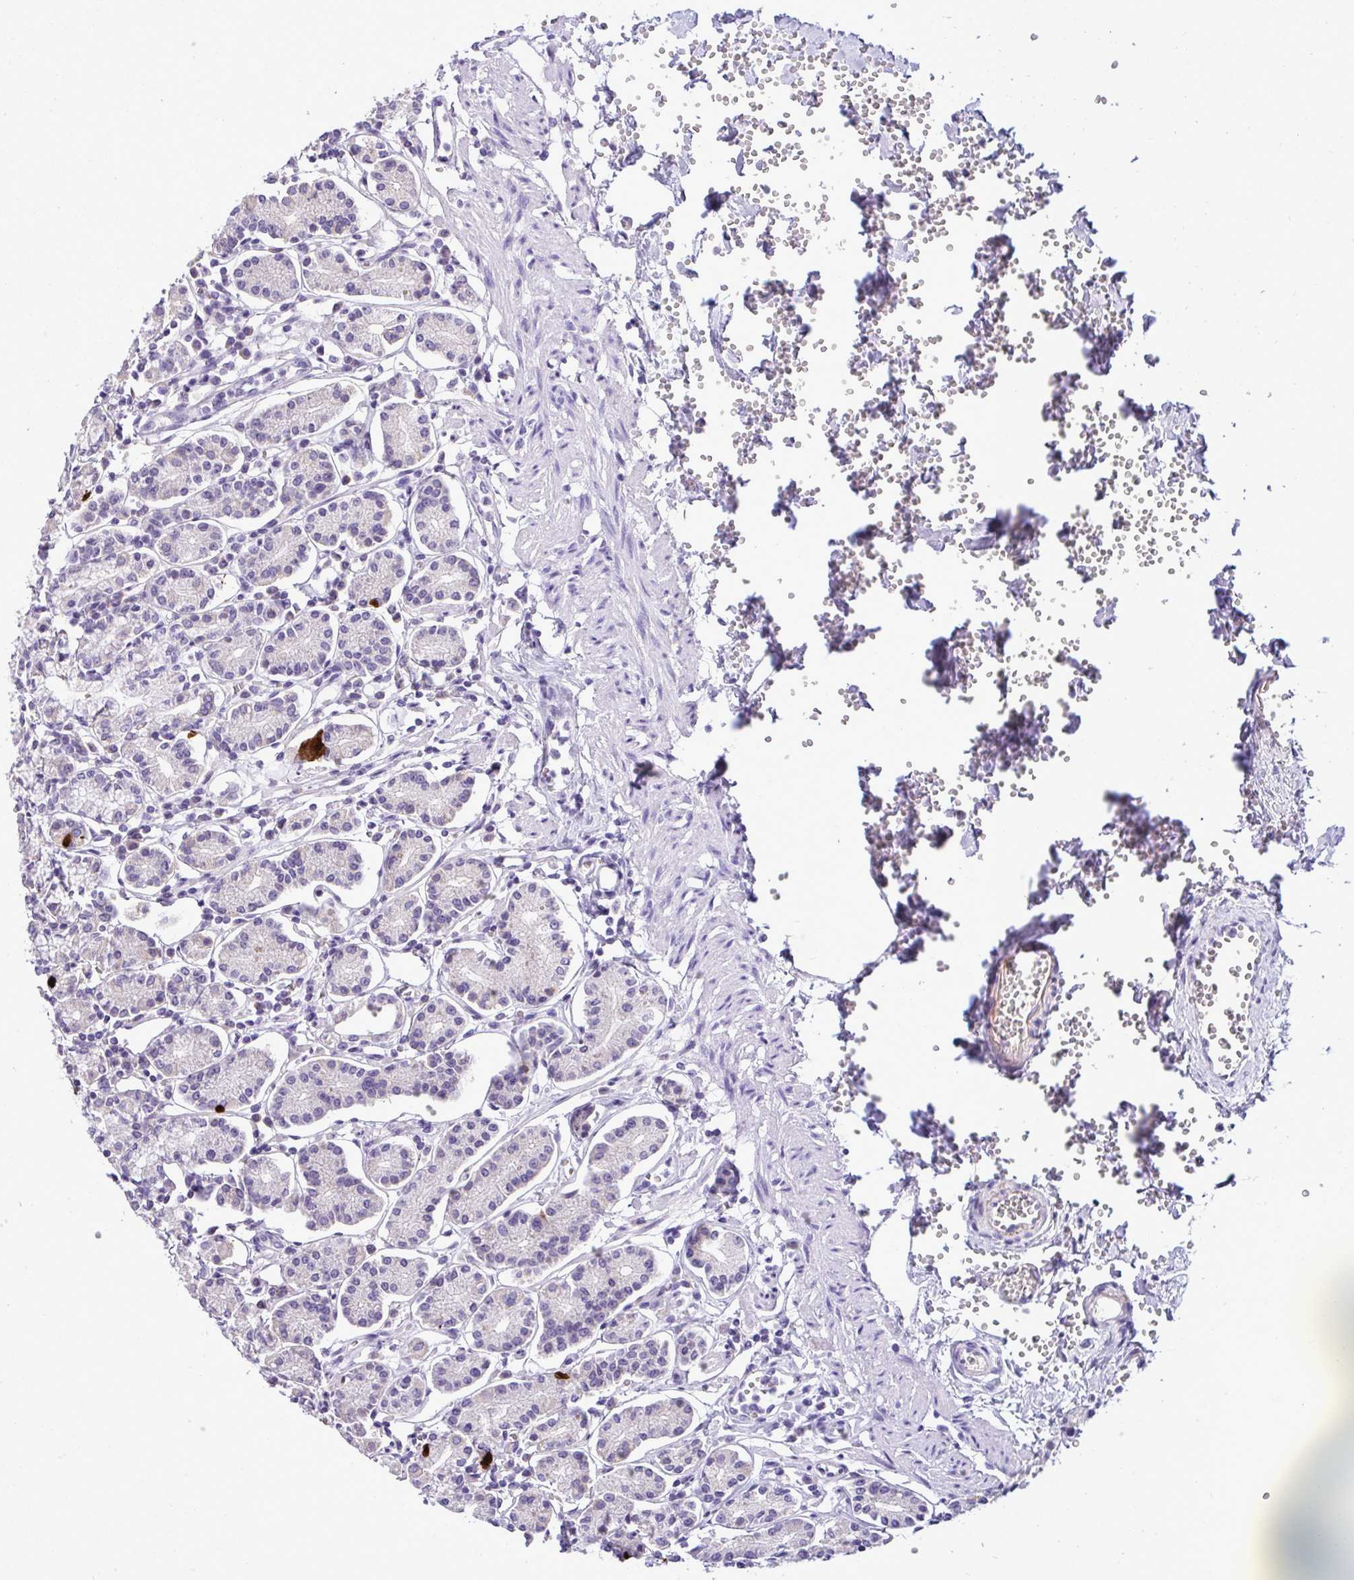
{"staining": {"intensity": "strong", "quantity": "<25%", "location": "cytoplasmic/membranous"}, "tissue": "stomach", "cell_type": "Glandular cells", "image_type": "normal", "snomed": [{"axis": "morphology", "description": "Normal tissue, NOS"}, {"axis": "topography", "description": "Stomach"}], "caption": "A high-resolution image shows IHC staining of unremarkable stomach, which shows strong cytoplasmic/membranous expression in about <25% of glandular cells.", "gene": "ST8SIA2", "patient": {"sex": "female", "age": 62}}